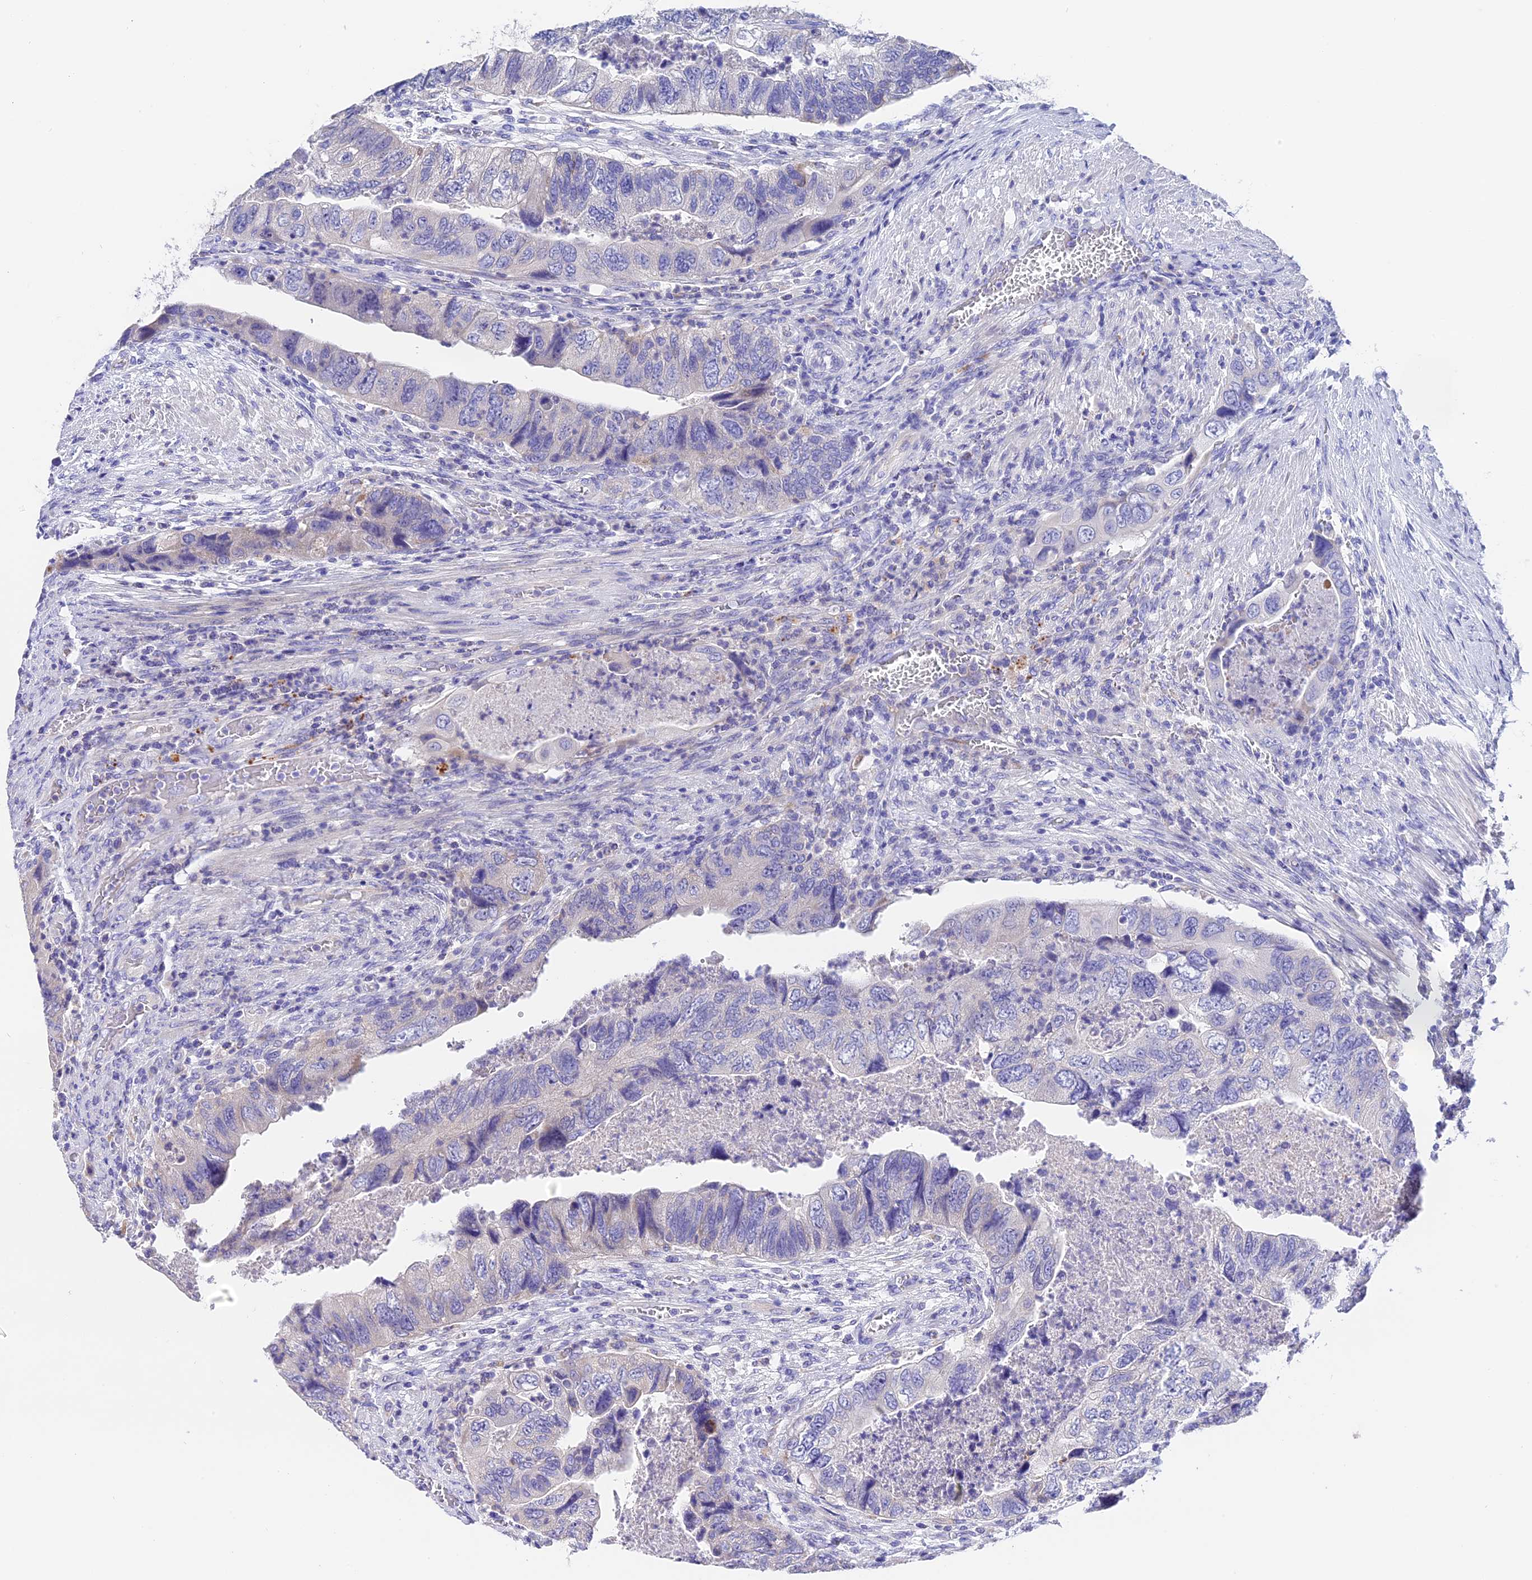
{"staining": {"intensity": "negative", "quantity": "none", "location": "none"}, "tissue": "colorectal cancer", "cell_type": "Tumor cells", "image_type": "cancer", "snomed": [{"axis": "morphology", "description": "Adenocarcinoma, NOS"}, {"axis": "topography", "description": "Rectum"}], "caption": "Image shows no protein staining in tumor cells of adenocarcinoma (colorectal) tissue. (DAB immunohistochemistry (IHC) visualized using brightfield microscopy, high magnification).", "gene": "LYPD6", "patient": {"sex": "male", "age": 63}}